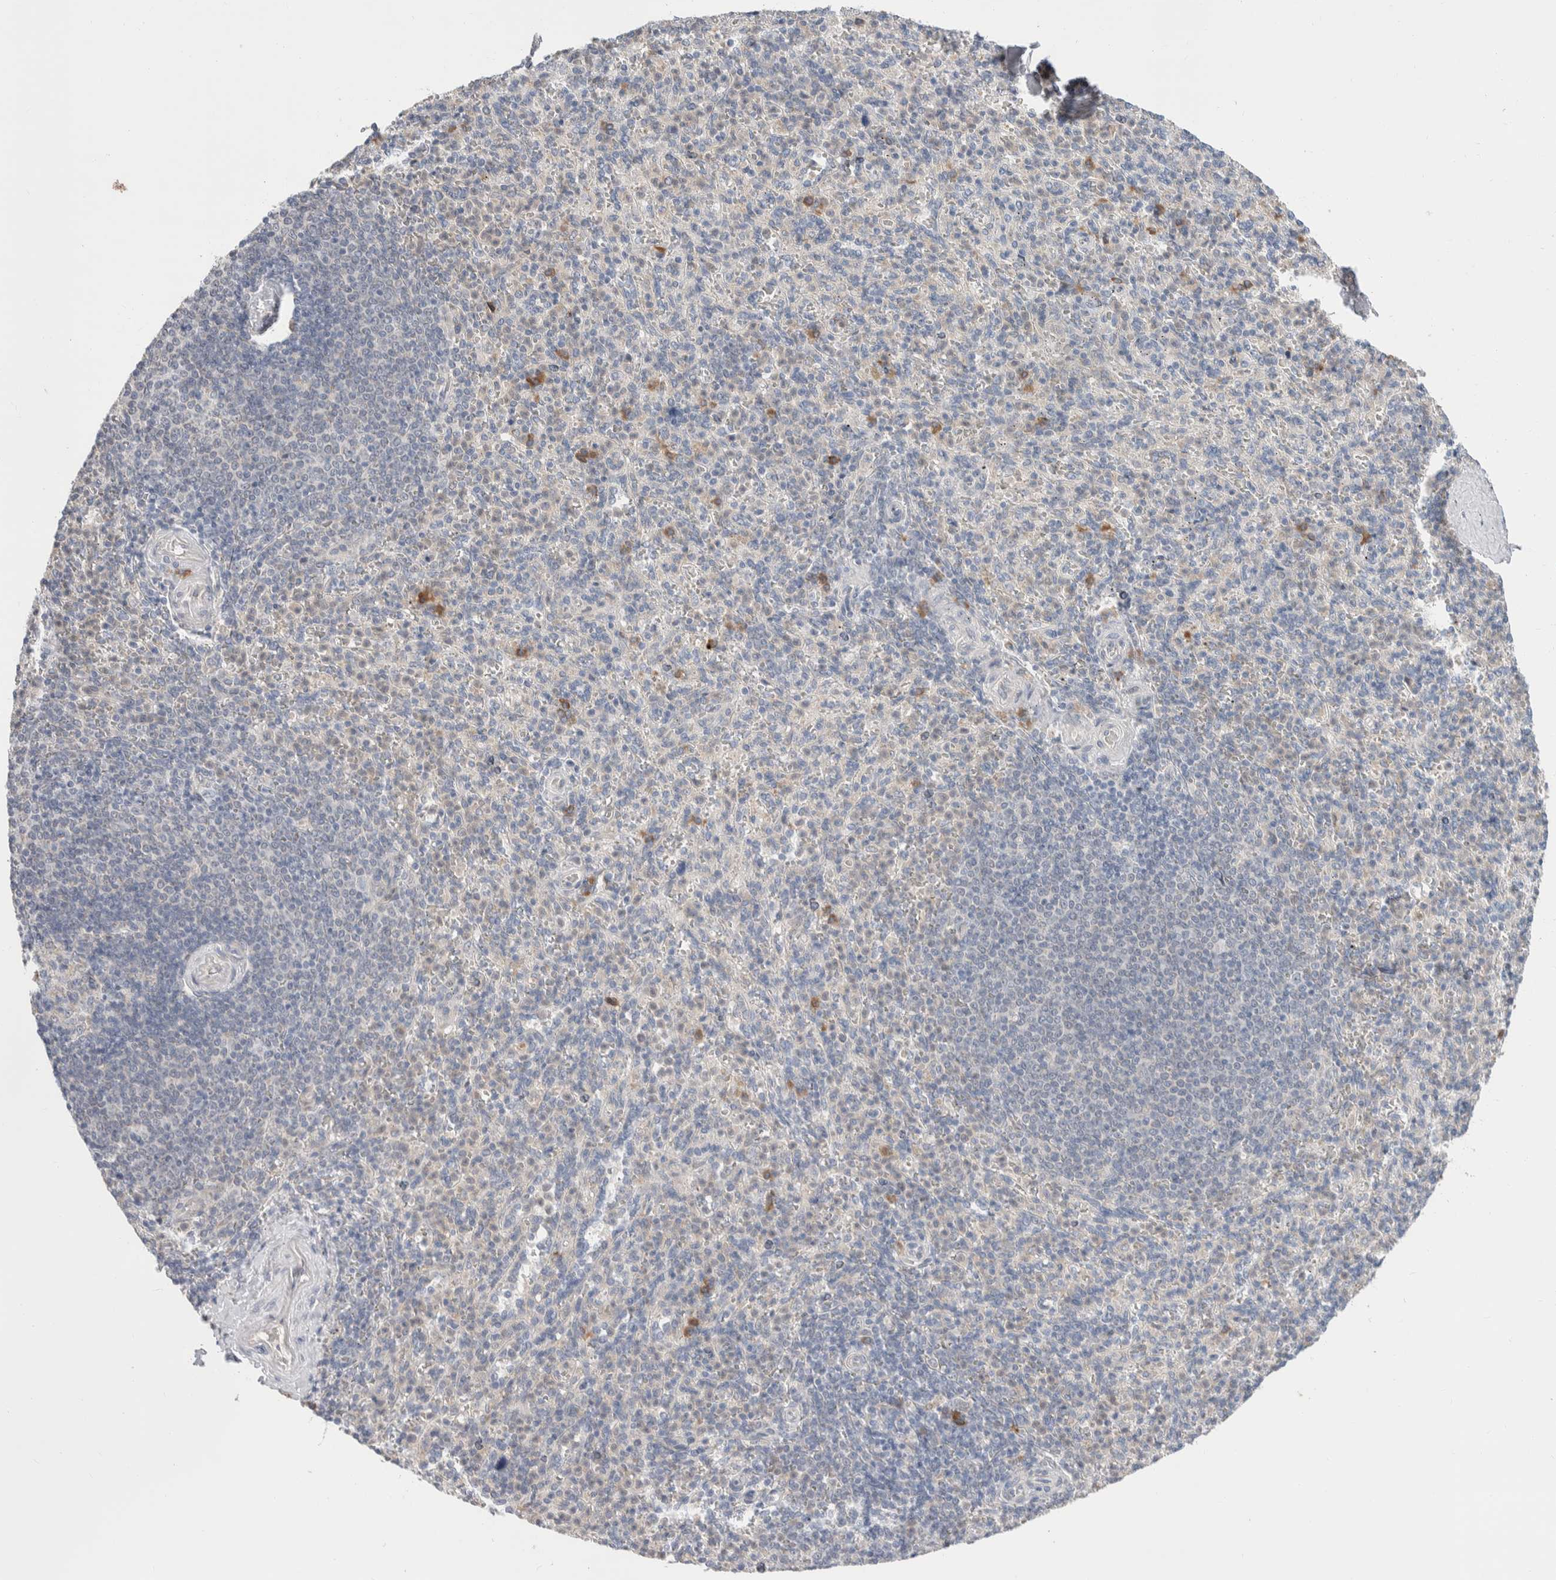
{"staining": {"intensity": "negative", "quantity": "none", "location": "none"}, "tissue": "spleen", "cell_type": "Cells in red pulp", "image_type": "normal", "snomed": [{"axis": "morphology", "description": "Normal tissue, NOS"}, {"axis": "topography", "description": "Spleen"}], "caption": "Spleen stained for a protein using immunohistochemistry (IHC) shows no positivity cells in red pulp.", "gene": "RUSF1", "patient": {"sex": "male", "age": 36}}